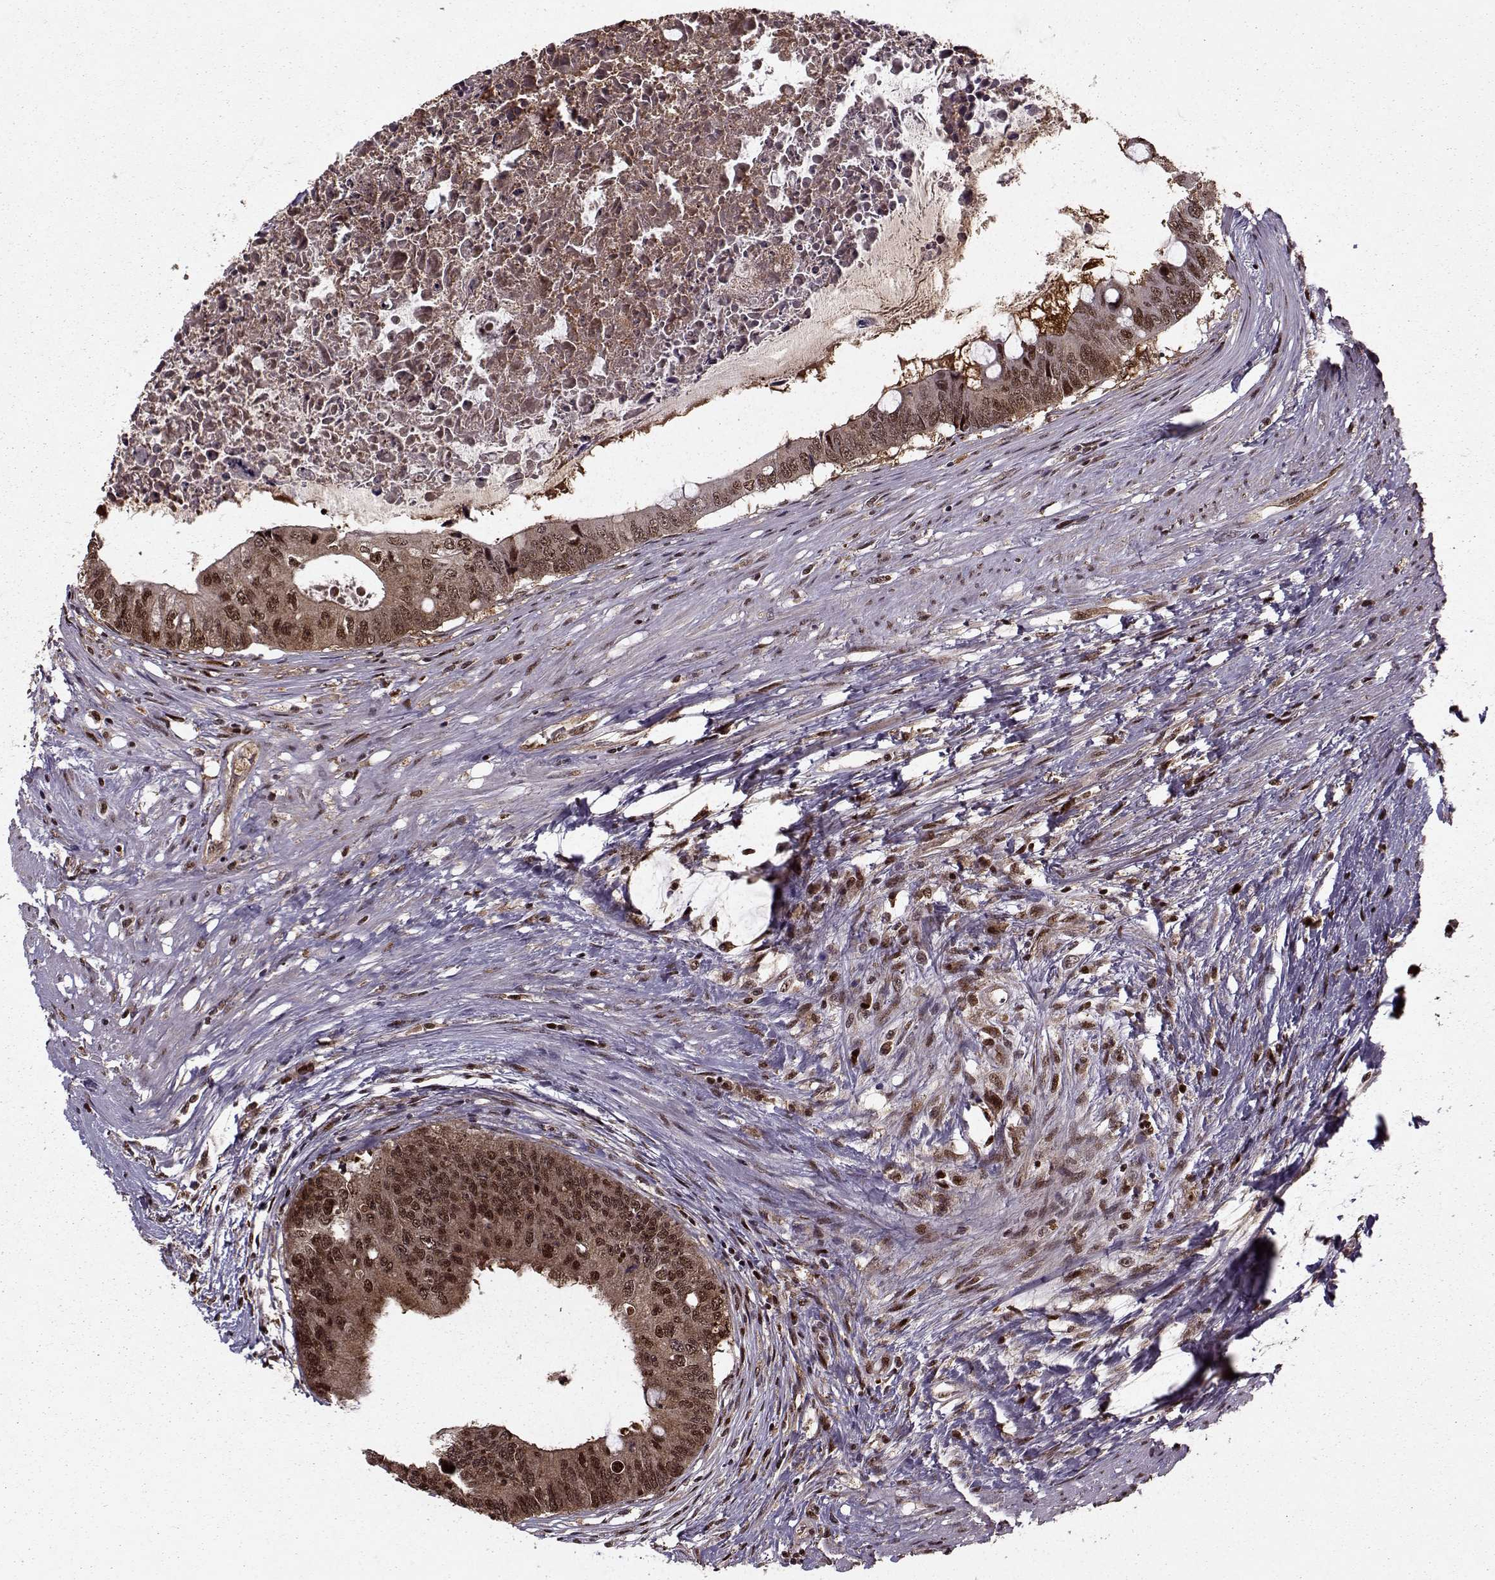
{"staining": {"intensity": "strong", "quantity": ">75%", "location": "cytoplasmic/membranous,nuclear"}, "tissue": "colorectal cancer", "cell_type": "Tumor cells", "image_type": "cancer", "snomed": [{"axis": "morphology", "description": "Adenocarcinoma, NOS"}, {"axis": "topography", "description": "Rectum"}], "caption": "Strong cytoplasmic/membranous and nuclear staining is identified in about >75% of tumor cells in colorectal cancer (adenocarcinoma).", "gene": "PSMA7", "patient": {"sex": "male", "age": 59}}